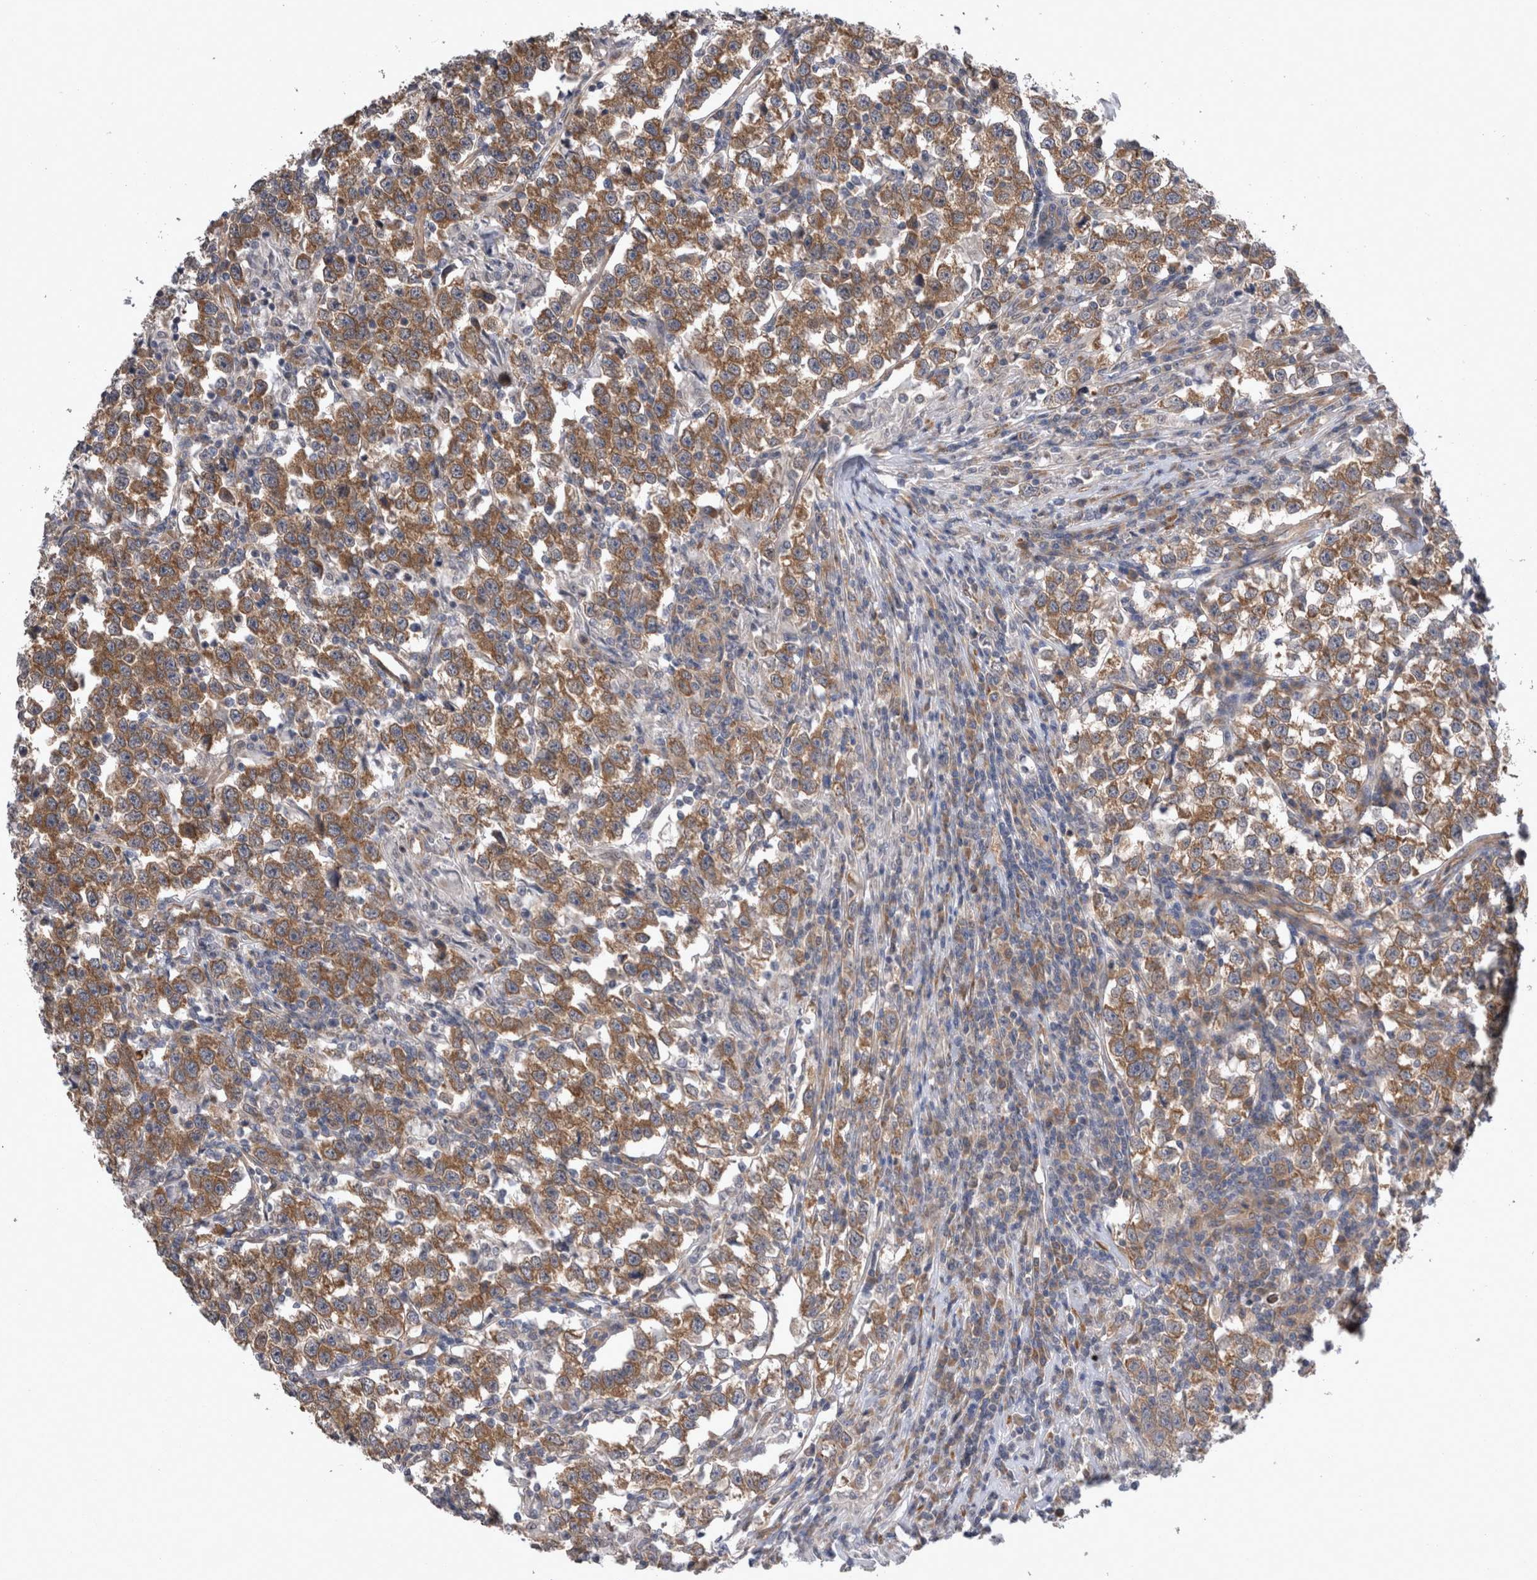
{"staining": {"intensity": "moderate", "quantity": ">75%", "location": "cytoplasmic/membranous"}, "tissue": "testis cancer", "cell_type": "Tumor cells", "image_type": "cancer", "snomed": [{"axis": "morphology", "description": "Normal tissue, NOS"}, {"axis": "morphology", "description": "Seminoma, NOS"}, {"axis": "topography", "description": "Testis"}], "caption": "Immunohistochemistry (IHC) staining of testis cancer, which reveals medium levels of moderate cytoplasmic/membranous expression in approximately >75% of tumor cells indicating moderate cytoplasmic/membranous protein expression. The staining was performed using DAB (brown) for protein detection and nuclei were counterstained in hematoxylin (blue).", "gene": "DDX6", "patient": {"sex": "male", "age": 43}}